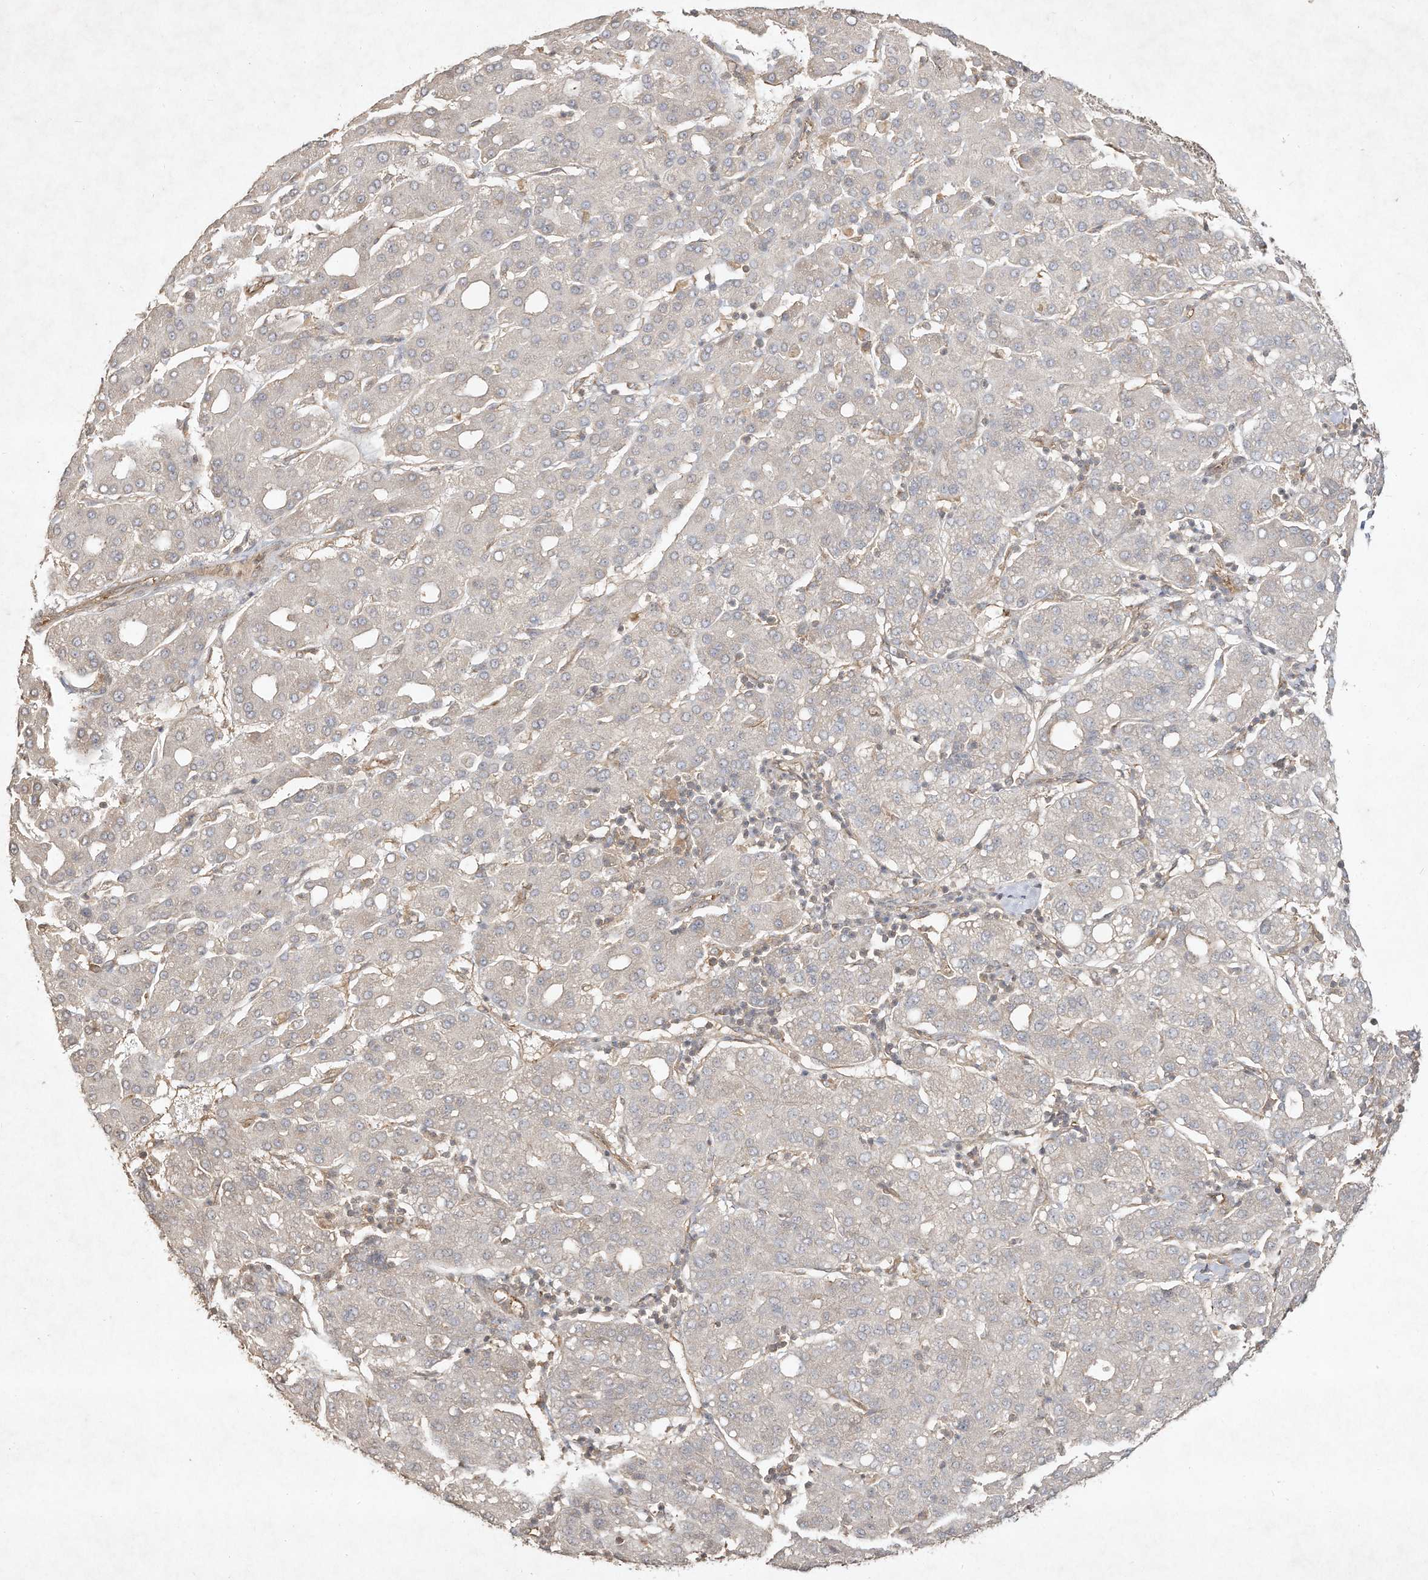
{"staining": {"intensity": "negative", "quantity": "none", "location": "none"}, "tissue": "liver cancer", "cell_type": "Tumor cells", "image_type": "cancer", "snomed": [{"axis": "morphology", "description": "Carcinoma, Hepatocellular, NOS"}, {"axis": "topography", "description": "Liver"}], "caption": "Liver cancer (hepatocellular carcinoma) was stained to show a protein in brown. There is no significant staining in tumor cells. Brightfield microscopy of immunohistochemistry stained with DAB (brown) and hematoxylin (blue), captured at high magnification.", "gene": "DYNC1I2", "patient": {"sex": "male", "age": 65}}